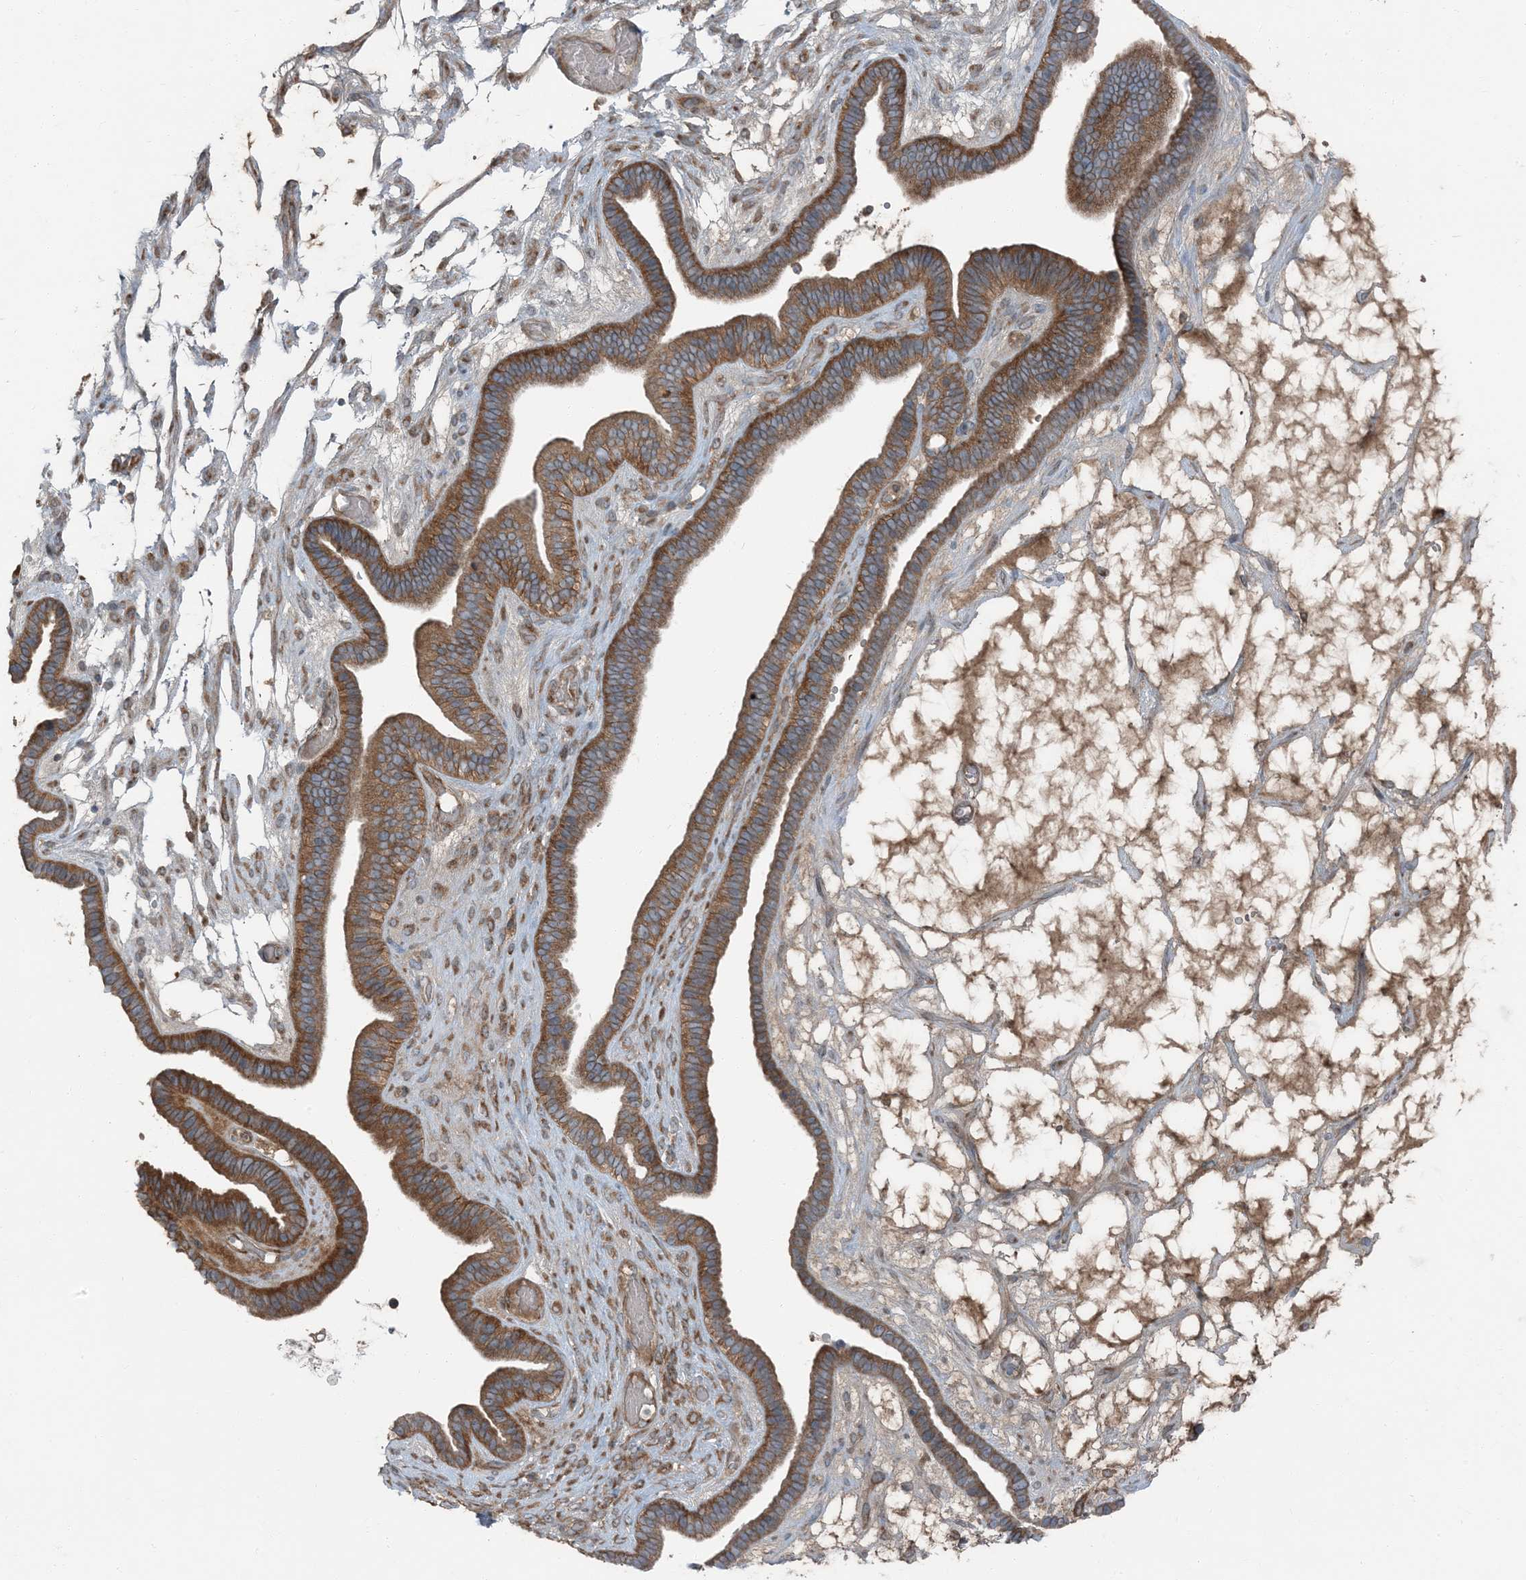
{"staining": {"intensity": "moderate", "quantity": ">75%", "location": "cytoplasmic/membranous"}, "tissue": "ovarian cancer", "cell_type": "Tumor cells", "image_type": "cancer", "snomed": [{"axis": "morphology", "description": "Cystadenocarcinoma, serous, NOS"}, {"axis": "topography", "description": "Ovary"}], "caption": "The micrograph demonstrates a brown stain indicating the presence of a protein in the cytoplasmic/membranous of tumor cells in ovarian cancer.", "gene": "RAB3GAP1", "patient": {"sex": "female", "age": 56}}